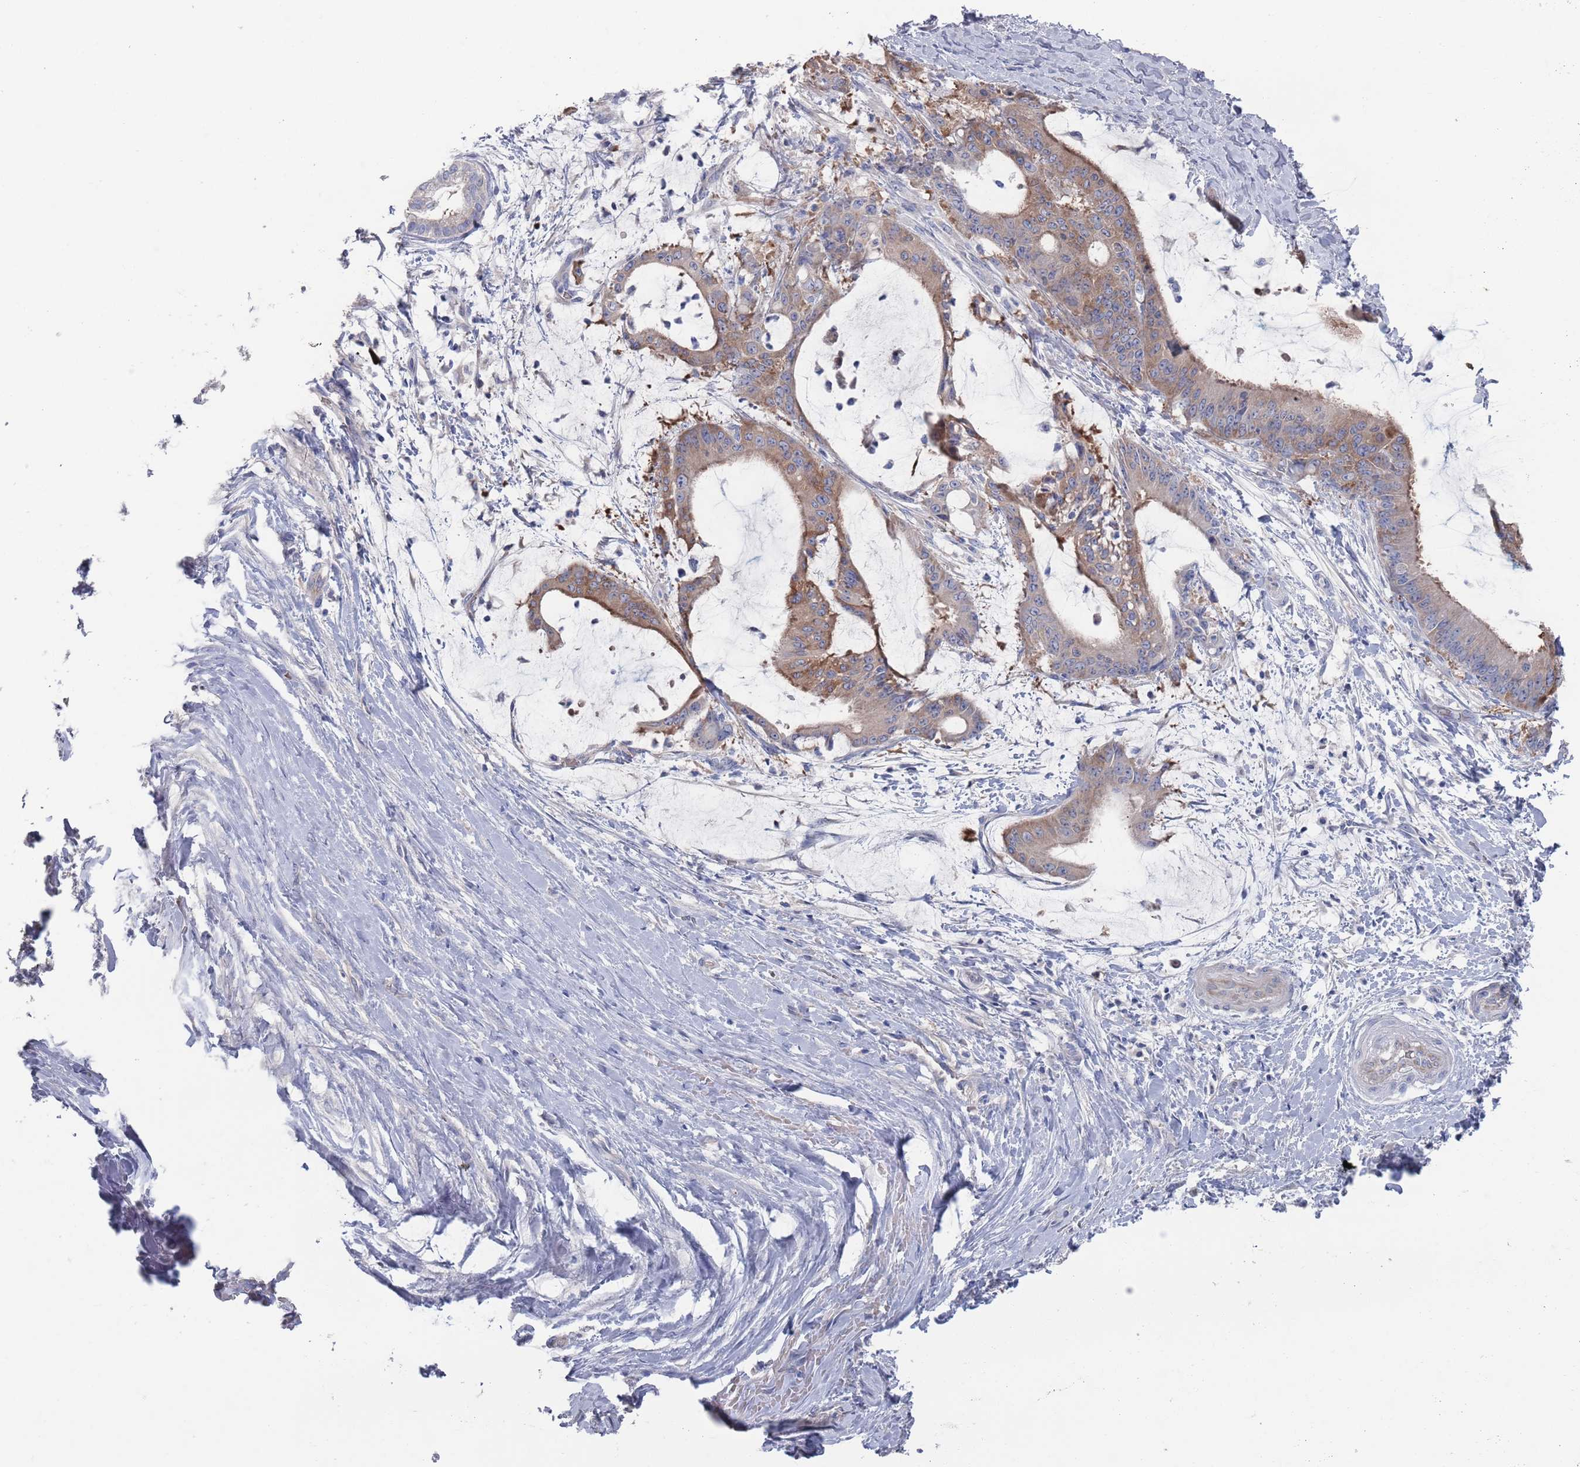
{"staining": {"intensity": "moderate", "quantity": "25%-75%", "location": "cytoplasmic/membranous"}, "tissue": "liver cancer", "cell_type": "Tumor cells", "image_type": "cancer", "snomed": [{"axis": "morphology", "description": "Normal tissue, NOS"}, {"axis": "morphology", "description": "Cholangiocarcinoma"}, {"axis": "topography", "description": "Liver"}, {"axis": "topography", "description": "Peripheral nerve tissue"}], "caption": "Protein expression analysis of cholangiocarcinoma (liver) demonstrates moderate cytoplasmic/membranous staining in about 25%-75% of tumor cells. Using DAB (3,3'-diaminobenzidine) (brown) and hematoxylin (blue) stains, captured at high magnification using brightfield microscopy.", "gene": "TMCO3", "patient": {"sex": "female", "age": 73}}